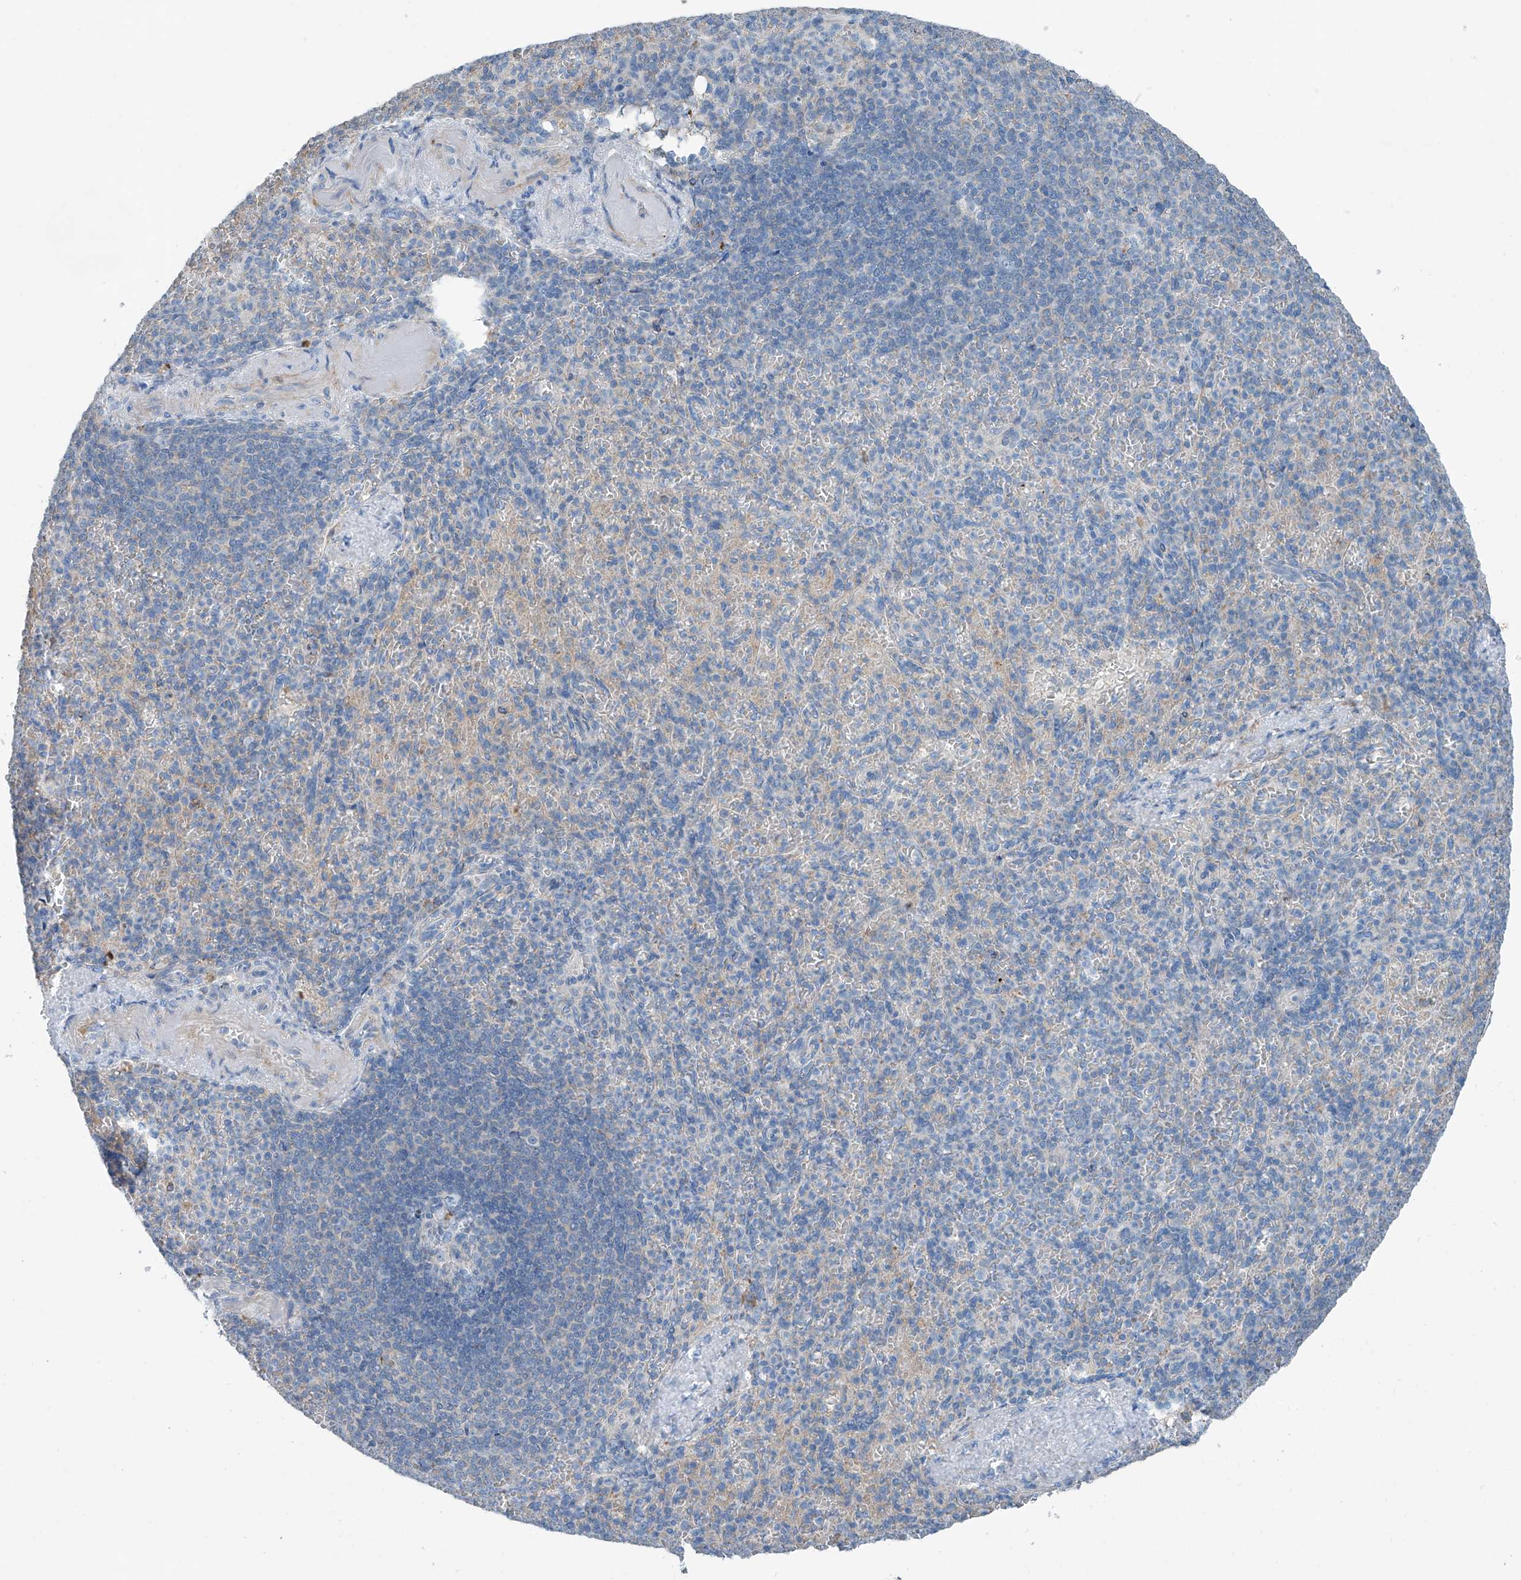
{"staining": {"intensity": "negative", "quantity": "none", "location": "none"}, "tissue": "spleen", "cell_type": "Cells in red pulp", "image_type": "normal", "snomed": [{"axis": "morphology", "description": "Normal tissue, NOS"}, {"axis": "topography", "description": "Spleen"}], "caption": "This image is of normal spleen stained with immunohistochemistry (IHC) to label a protein in brown with the nuclei are counter-stained blue. There is no staining in cells in red pulp. The staining is performed using DAB brown chromogen with nuclei counter-stained in using hematoxylin.", "gene": "ANKRD34A", "patient": {"sex": "female", "age": 74}}